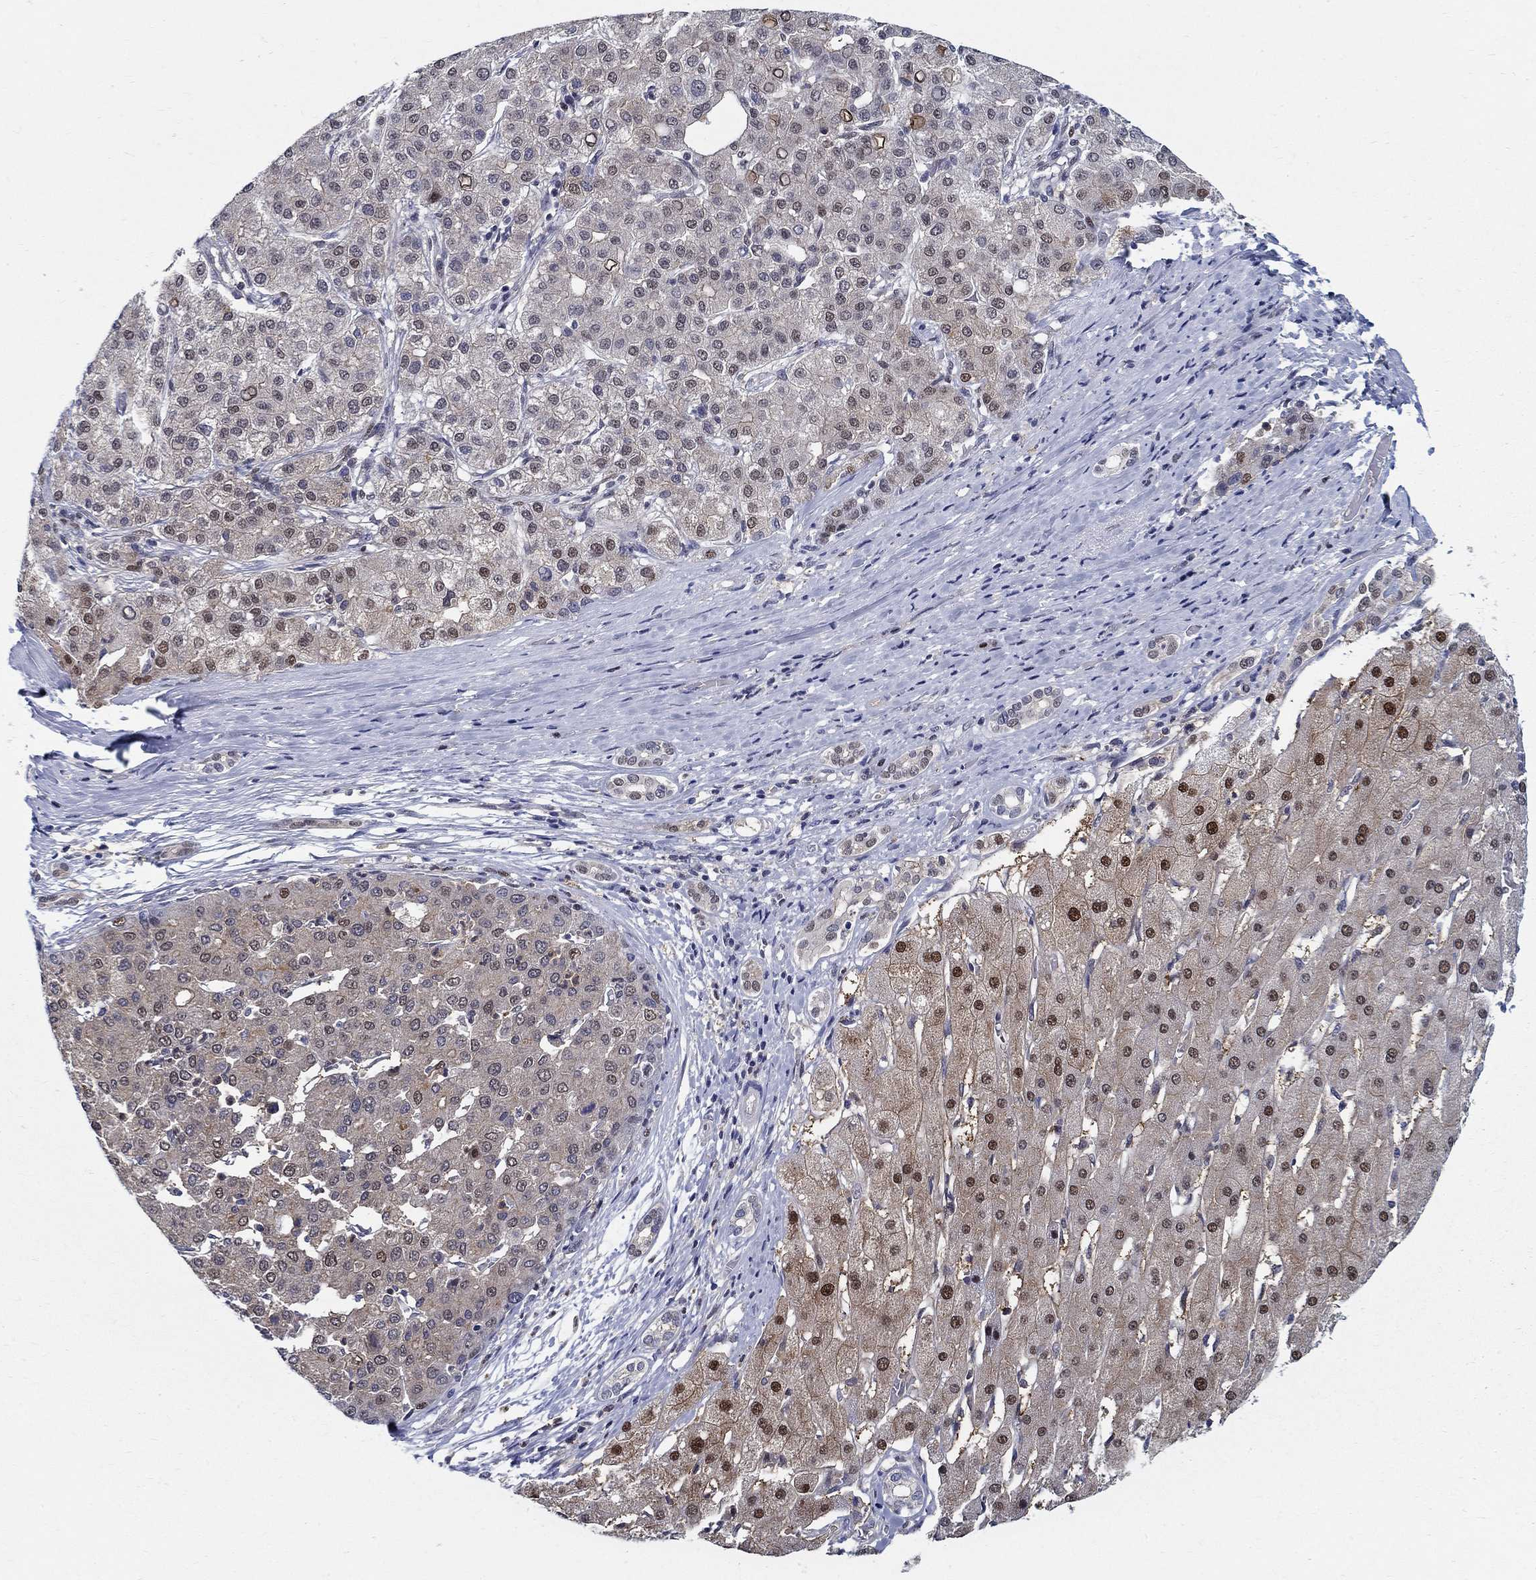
{"staining": {"intensity": "strong", "quantity": "<25%", "location": "nuclear"}, "tissue": "liver cancer", "cell_type": "Tumor cells", "image_type": "cancer", "snomed": [{"axis": "morphology", "description": "Carcinoma, Hepatocellular, NOS"}, {"axis": "topography", "description": "Liver"}], "caption": "Tumor cells reveal medium levels of strong nuclear staining in approximately <25% of cells in human hepatocellular carcinoma (liver).", "gene": "ZNF594", "patient": {"sex": "male", "age": 65}}